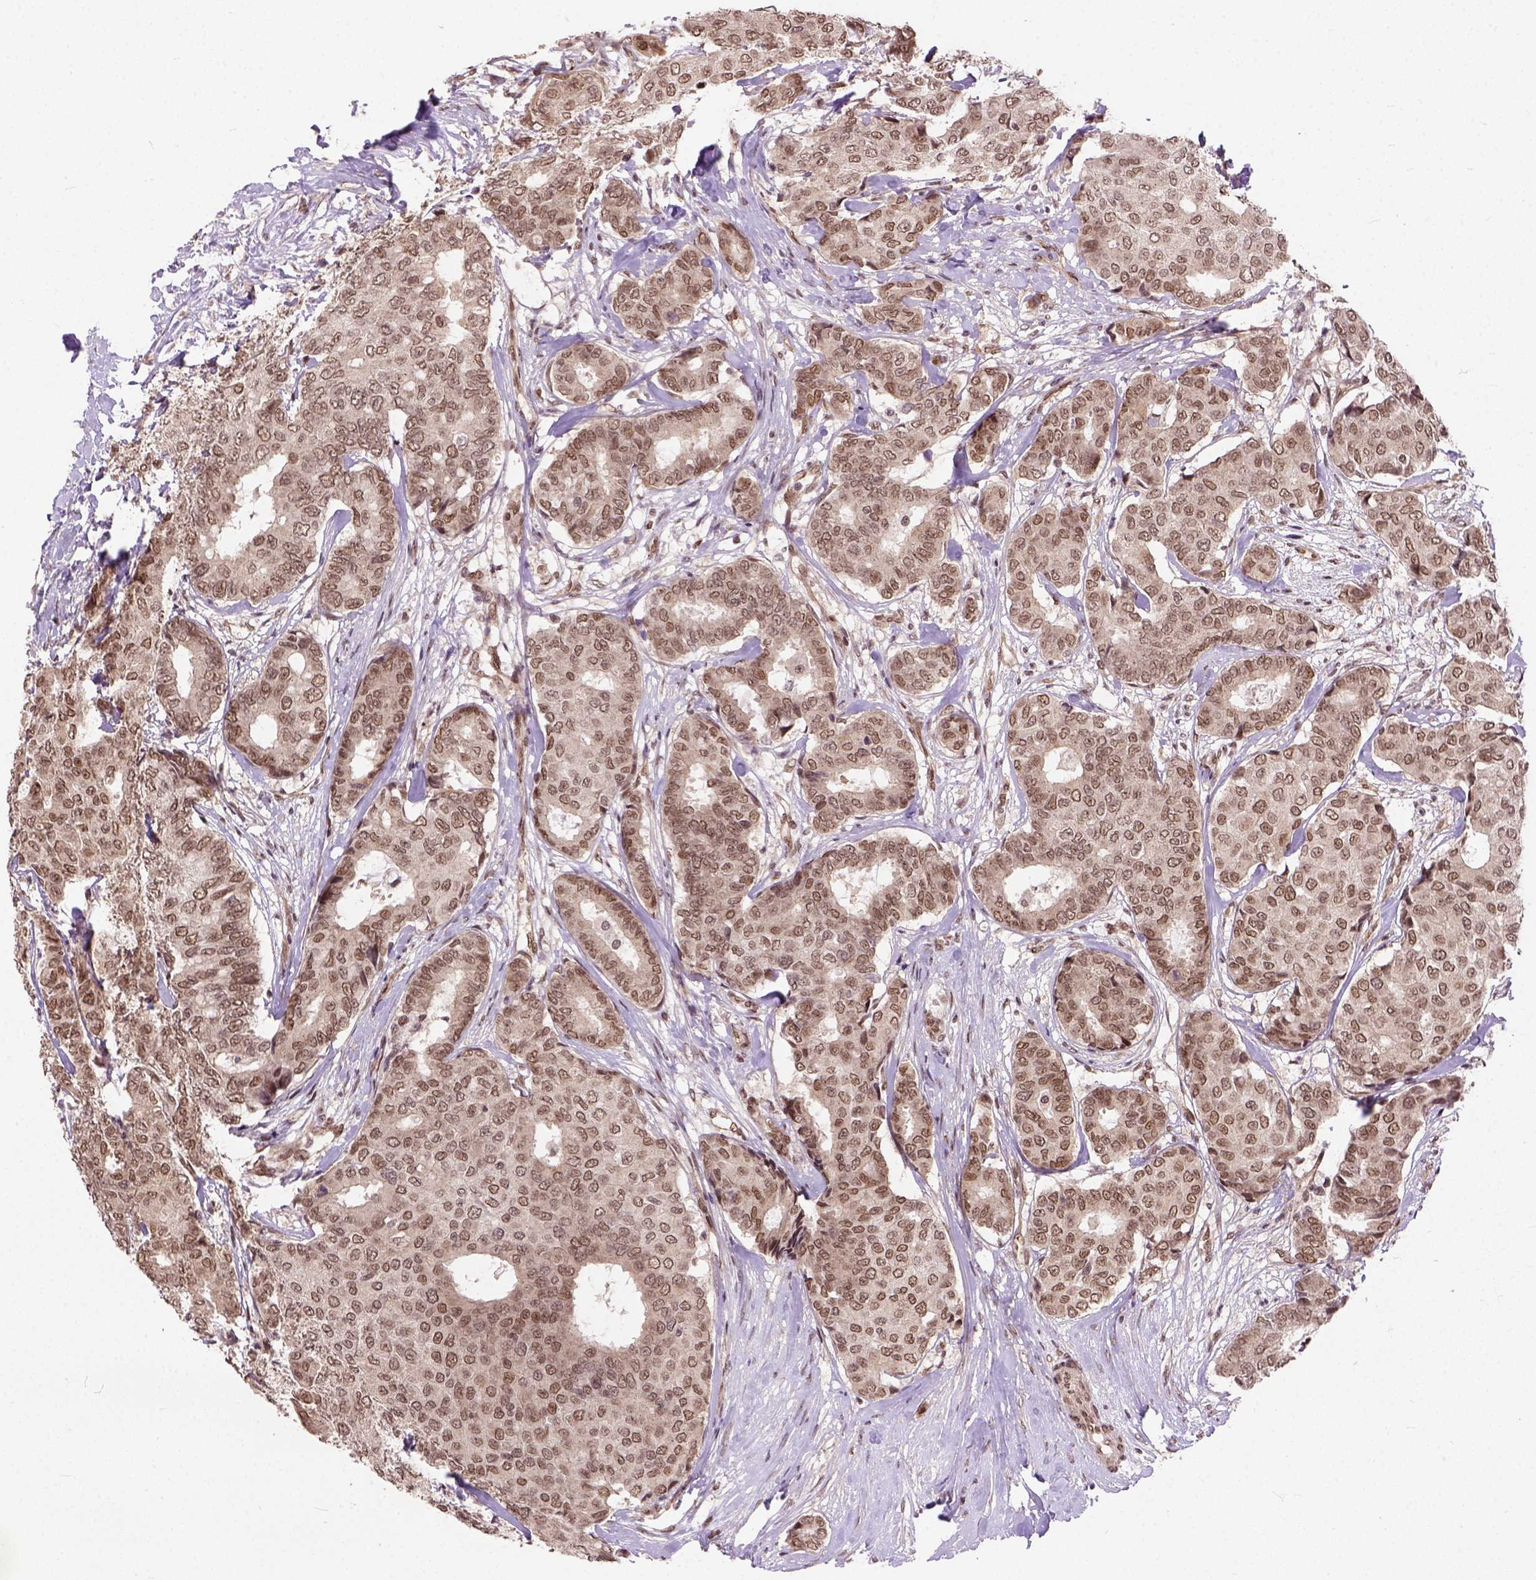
{"staining": {"intensity": "moderate", "quantity": ">75%", "location": "nuclear"}, "tissue": "breast cancer", "cell_type": "Tumor cells", "image_type": "cancer", "snomed": [{"axis": "morphology", "description": "Duct carcinoma"}, {"axis": "topography", "description": "Breast"}], "caption": "Protein analysis of breast cancer tissue displays moderate nuclear positivity in approximately >75% of tumor cells.", "gene": "ZNF630", "patient": {"sex": "female", "age": 75}}